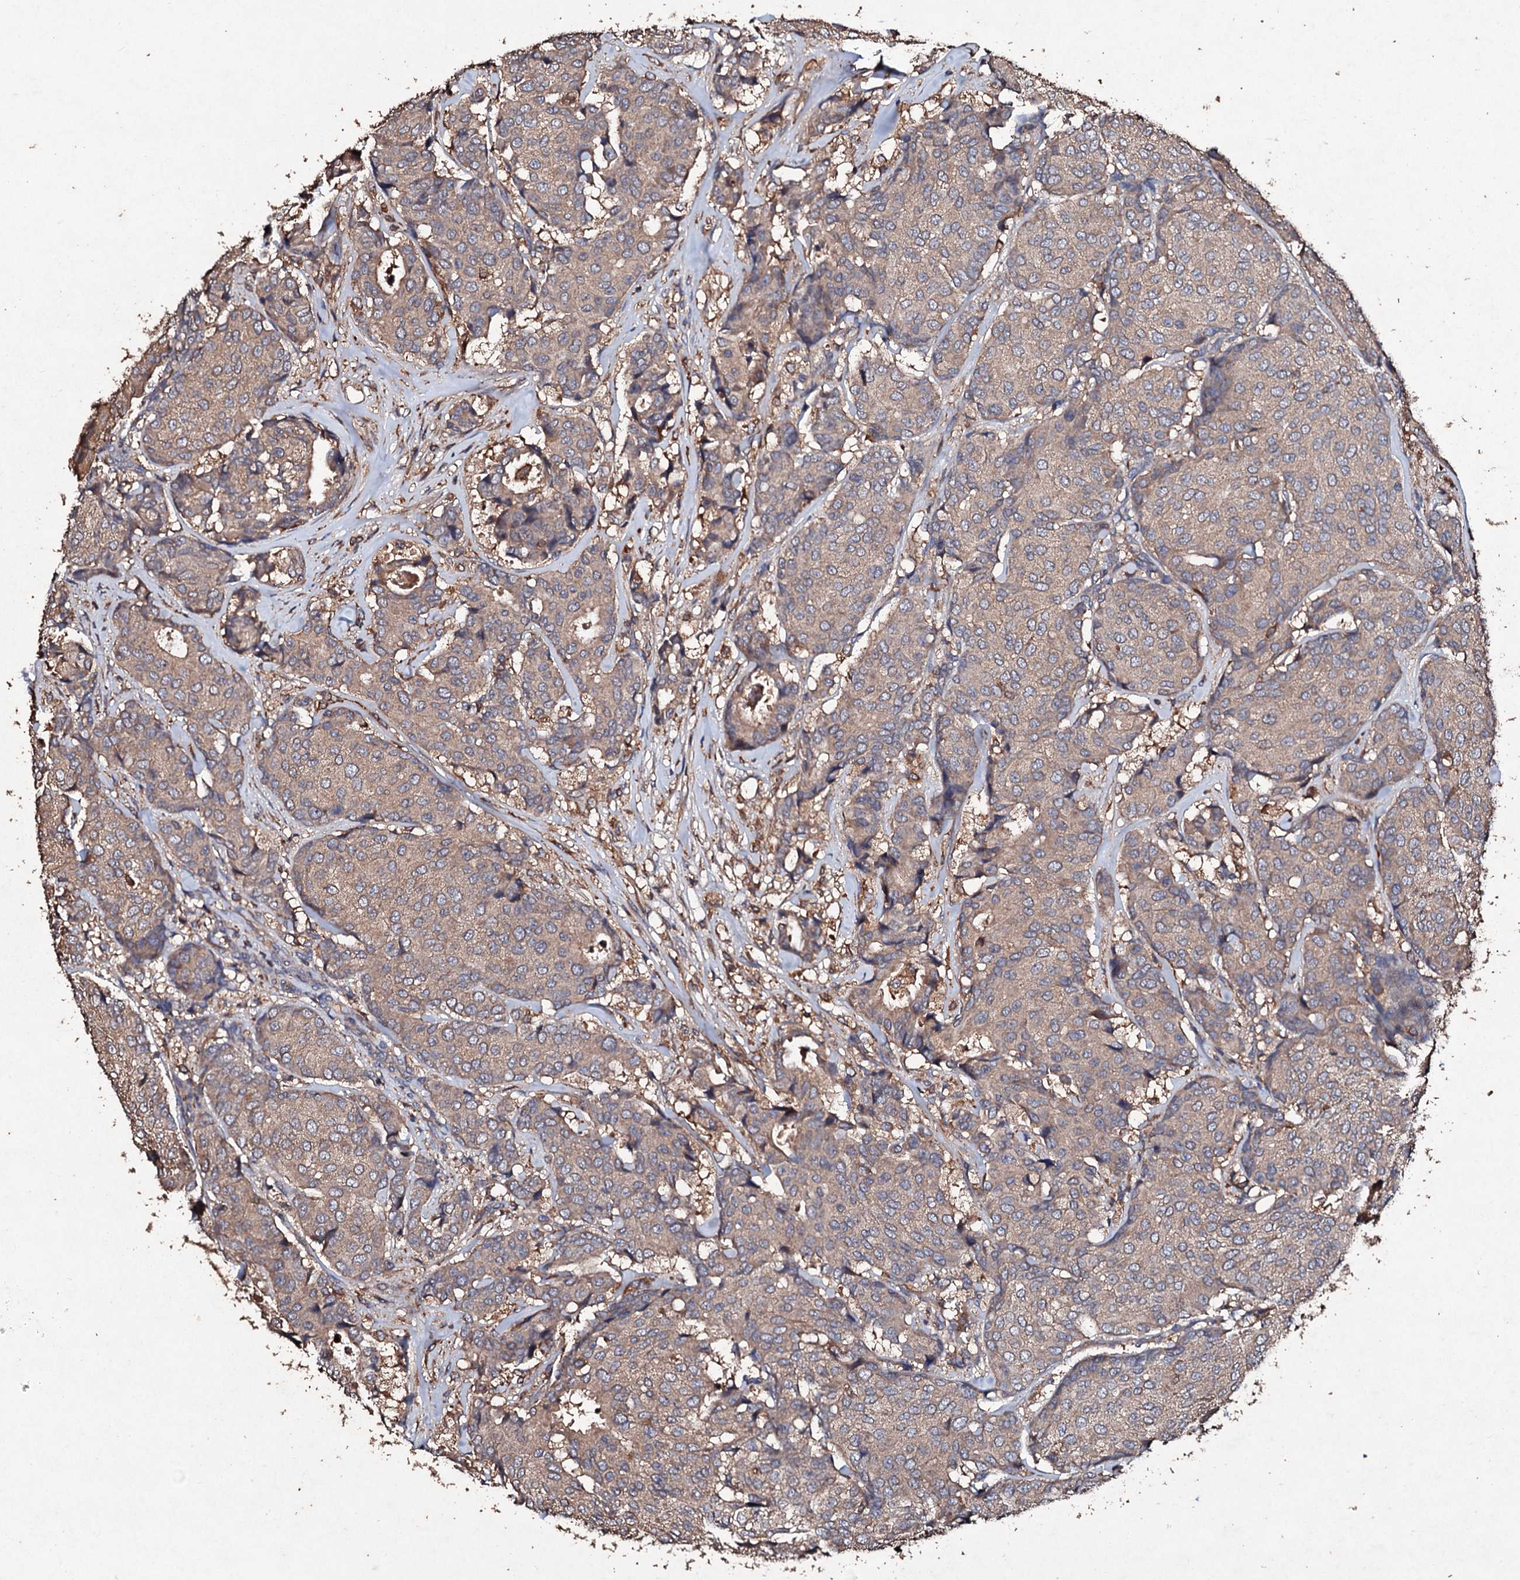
{"staining": {"intensity": "weak", "quantity": ">75%", "location": "cytoplasmic/membranous"}, "tissue": "breast cancer", "cell_type": "Tumor cells", "image_type": "cancer", "snomed": [{"axis": "morphology", "description": "Duct carcinoma"}, {"axis": "topography", "description": "Breast"}], "caption": "An image showing weak cytoplasmic/membranous positivity in about >75% of tumor cells in intraductal carcinoma (breast), as visualized by brown immunohistochemical staining.", "gene": "KERA", "patient": {"sex": "female", "age": 75}}